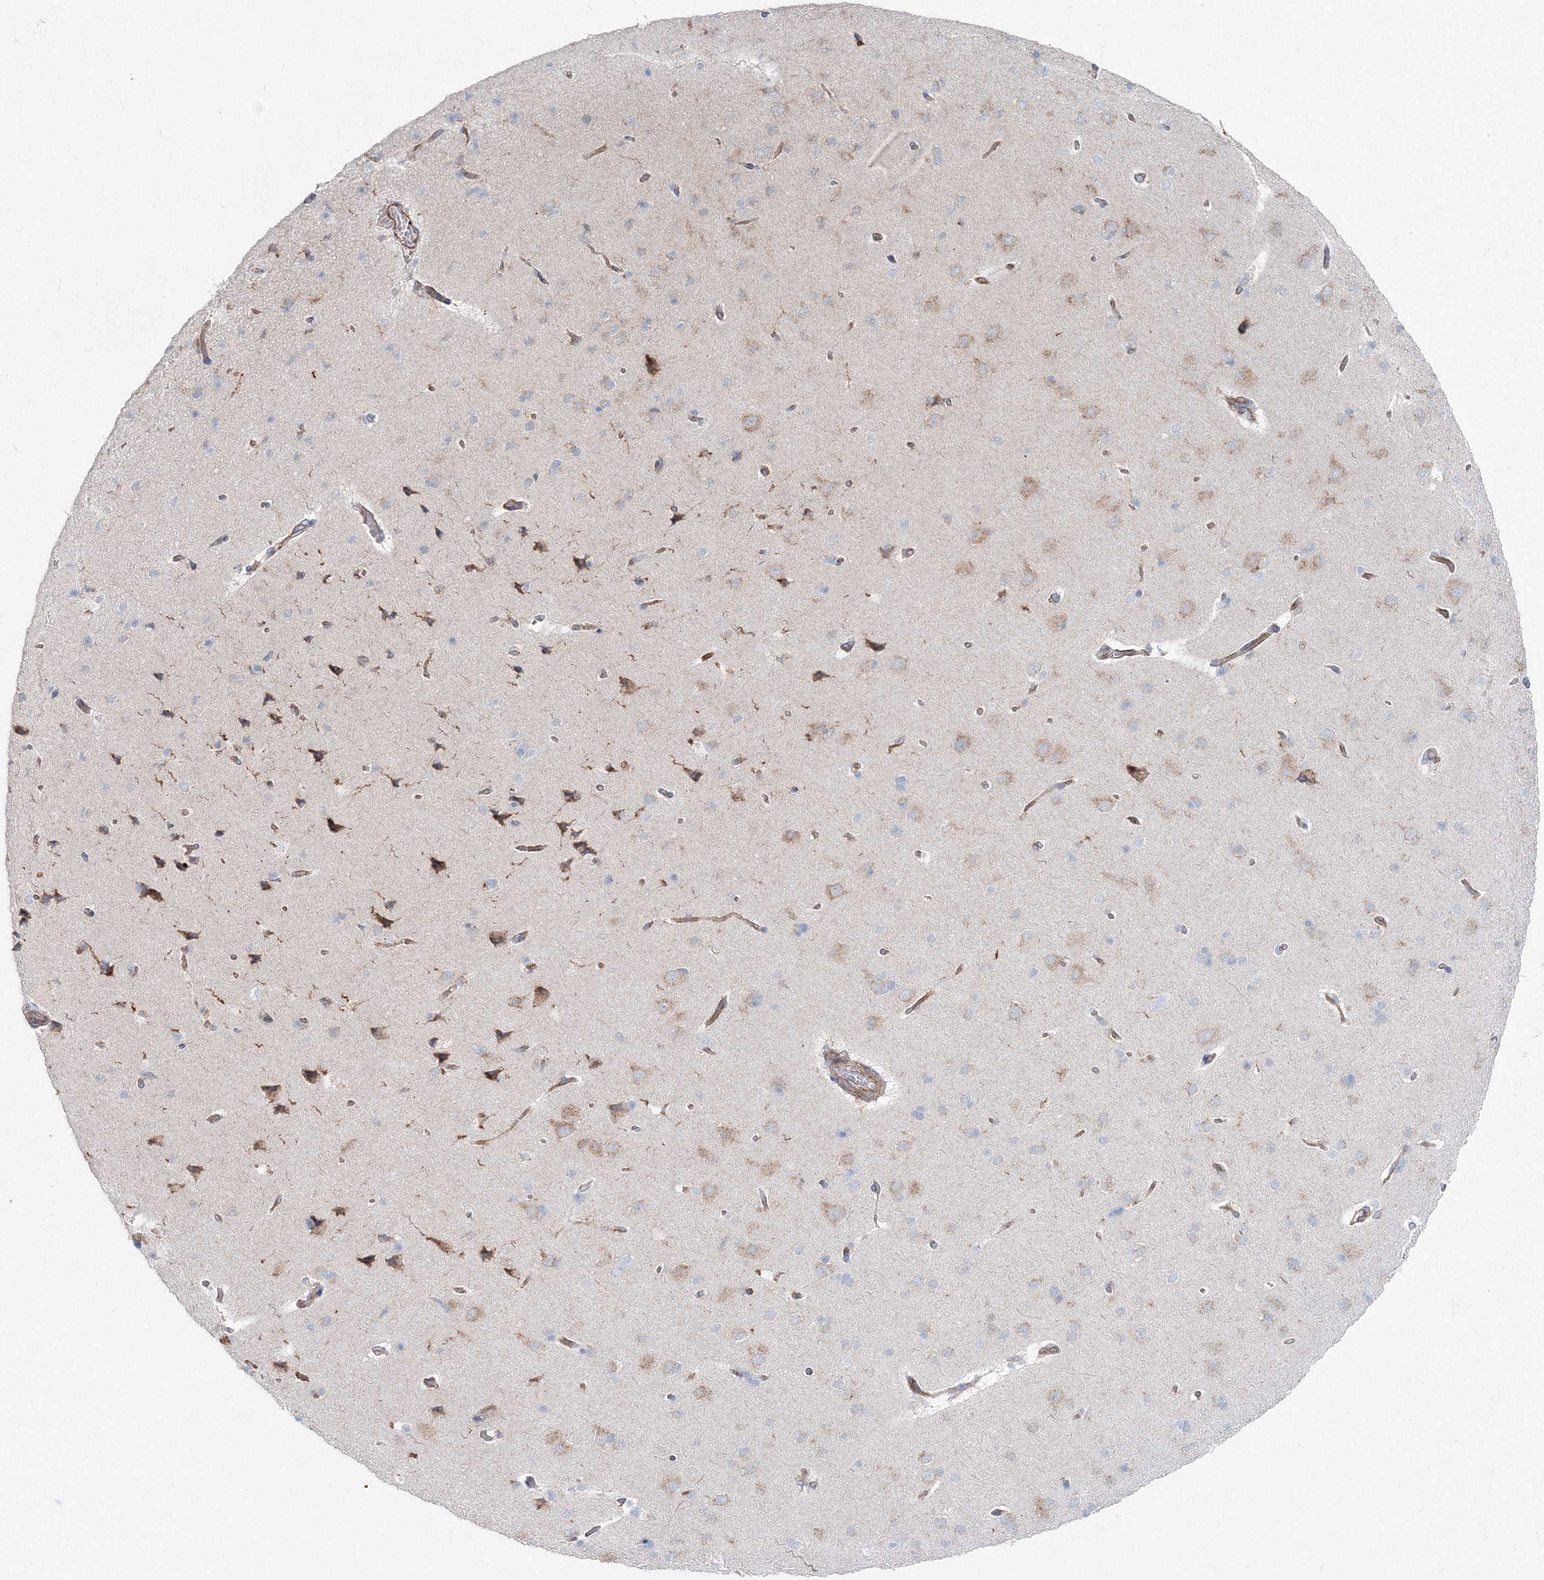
{"staining": {"intensity": "moderate", "quantity": ">75%", "location": "cytoplasmic/membranous"}, "tissue": "cerebral cortex", "cell_type": "Endothelial cells", "image_type": "normal", "snomed": [{"axis": "morphology", "description": "Normal tissue, NOS"}, {"axis": "topography", "description": "Cerebral cortex"}], "caption": "Immunohistochemistry (DAB (3,3'-diaminobenzidine)) staining of normal human cerebral cortex displays moderate cytoplasmic/membranous protein expression in about >75% of endothelial cells. Using DAB (brown) and hematoxylin (blue) stains, captured at high magnification using brightfield microscopy.", "gene": "GGA2", "patient": {"sex": "male", "age": 62}}